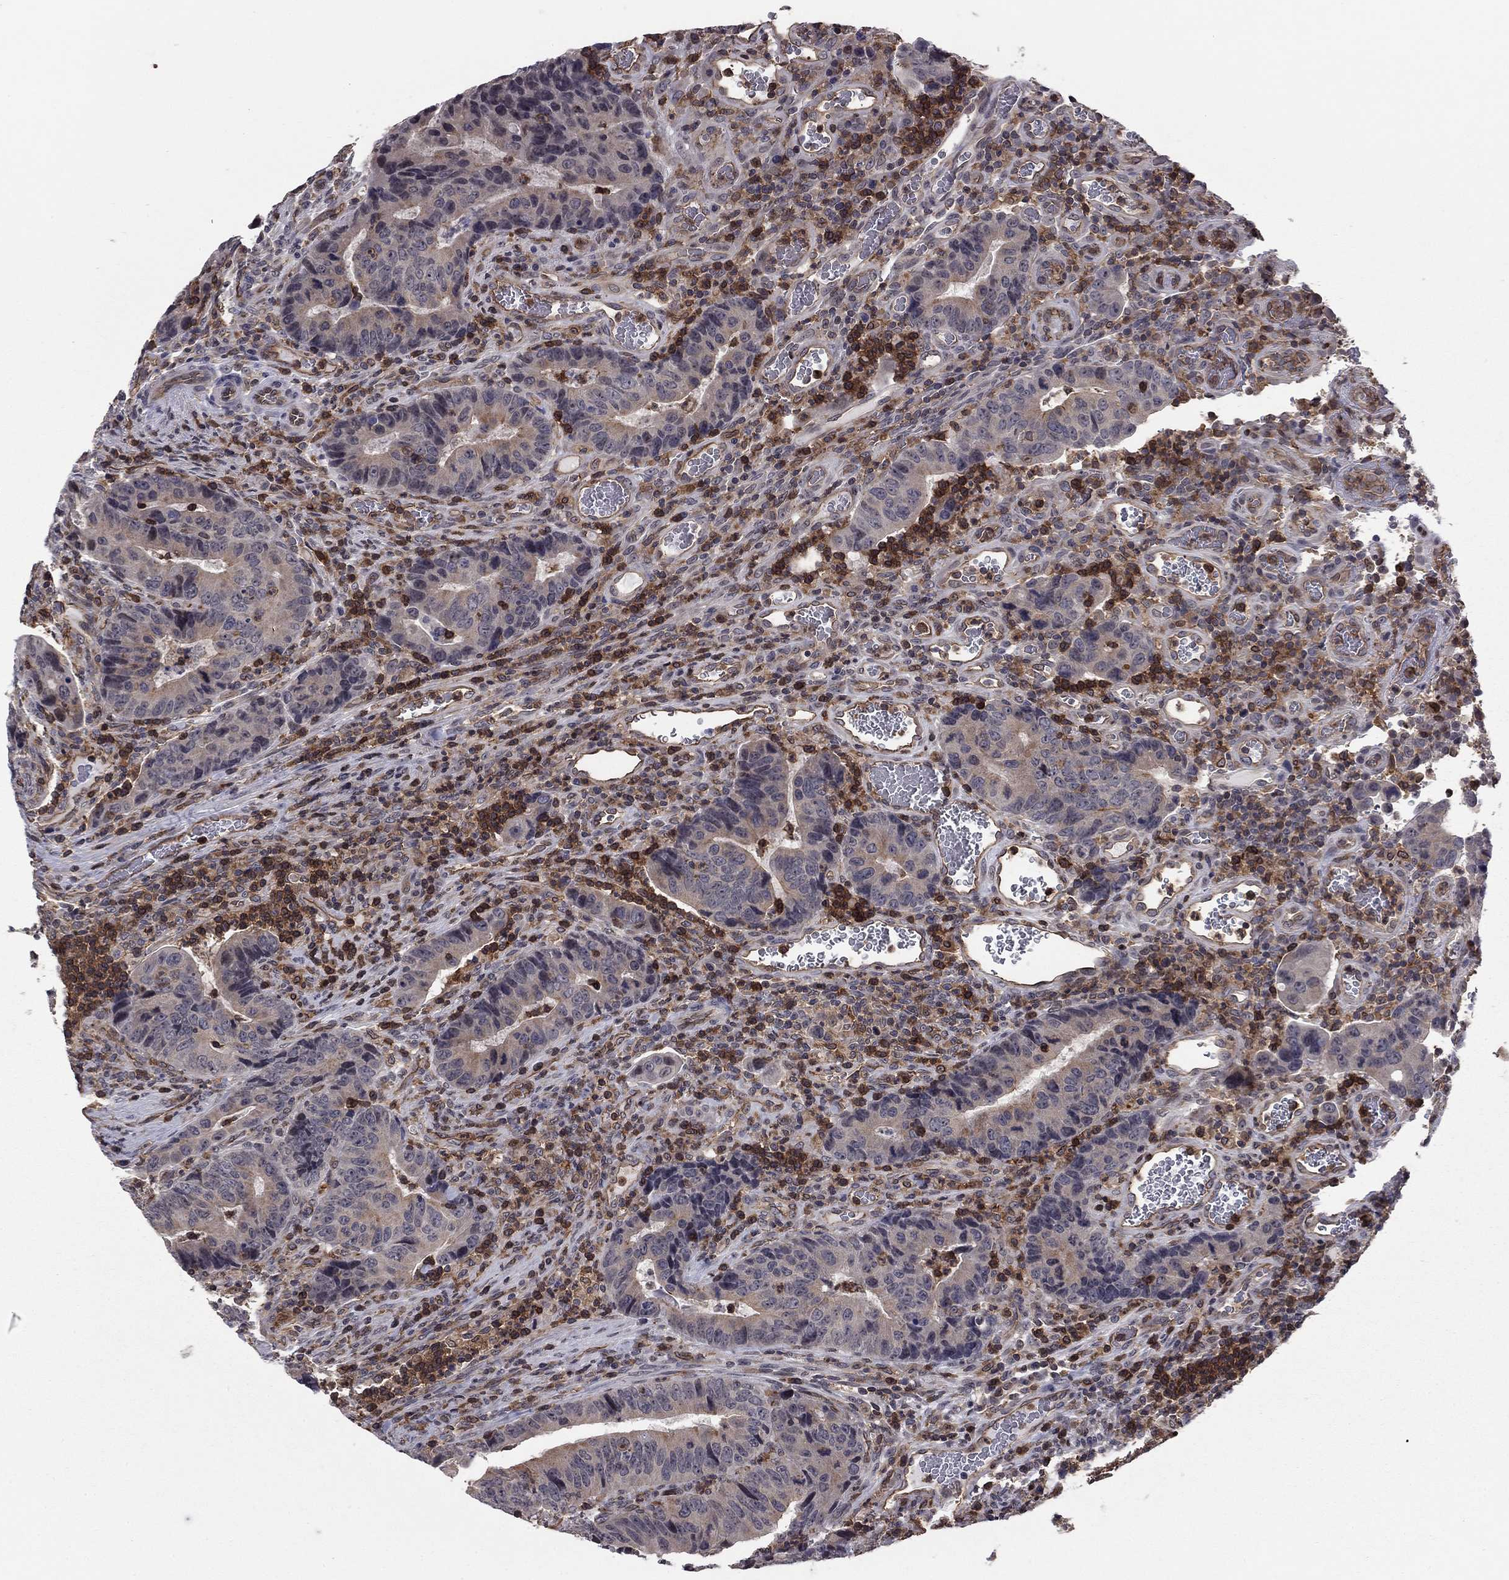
{"staining": {"intensity": "negative", "quantity": "none", "location": "none"}, "tissue": "colorectal cancer", "cell_type": "Tumor cells", "image_type": "cancer", "snomed": [{"axis": "morphology", "description": "Adenocarcinoma, NOS"}, {"axis": "topography", "description": "Colon"}], "caption": "DAB (3,3'-diaminobenzidine) immunohistochemical staining of colorectal cancer exhibits no significant staining in tumor cells. (Brightfield microscopy of DAB immunohistochemistry (IHC) at high magnification).", "gene": "PLCB2", "patient": {"sex": "female", "age": 56}}